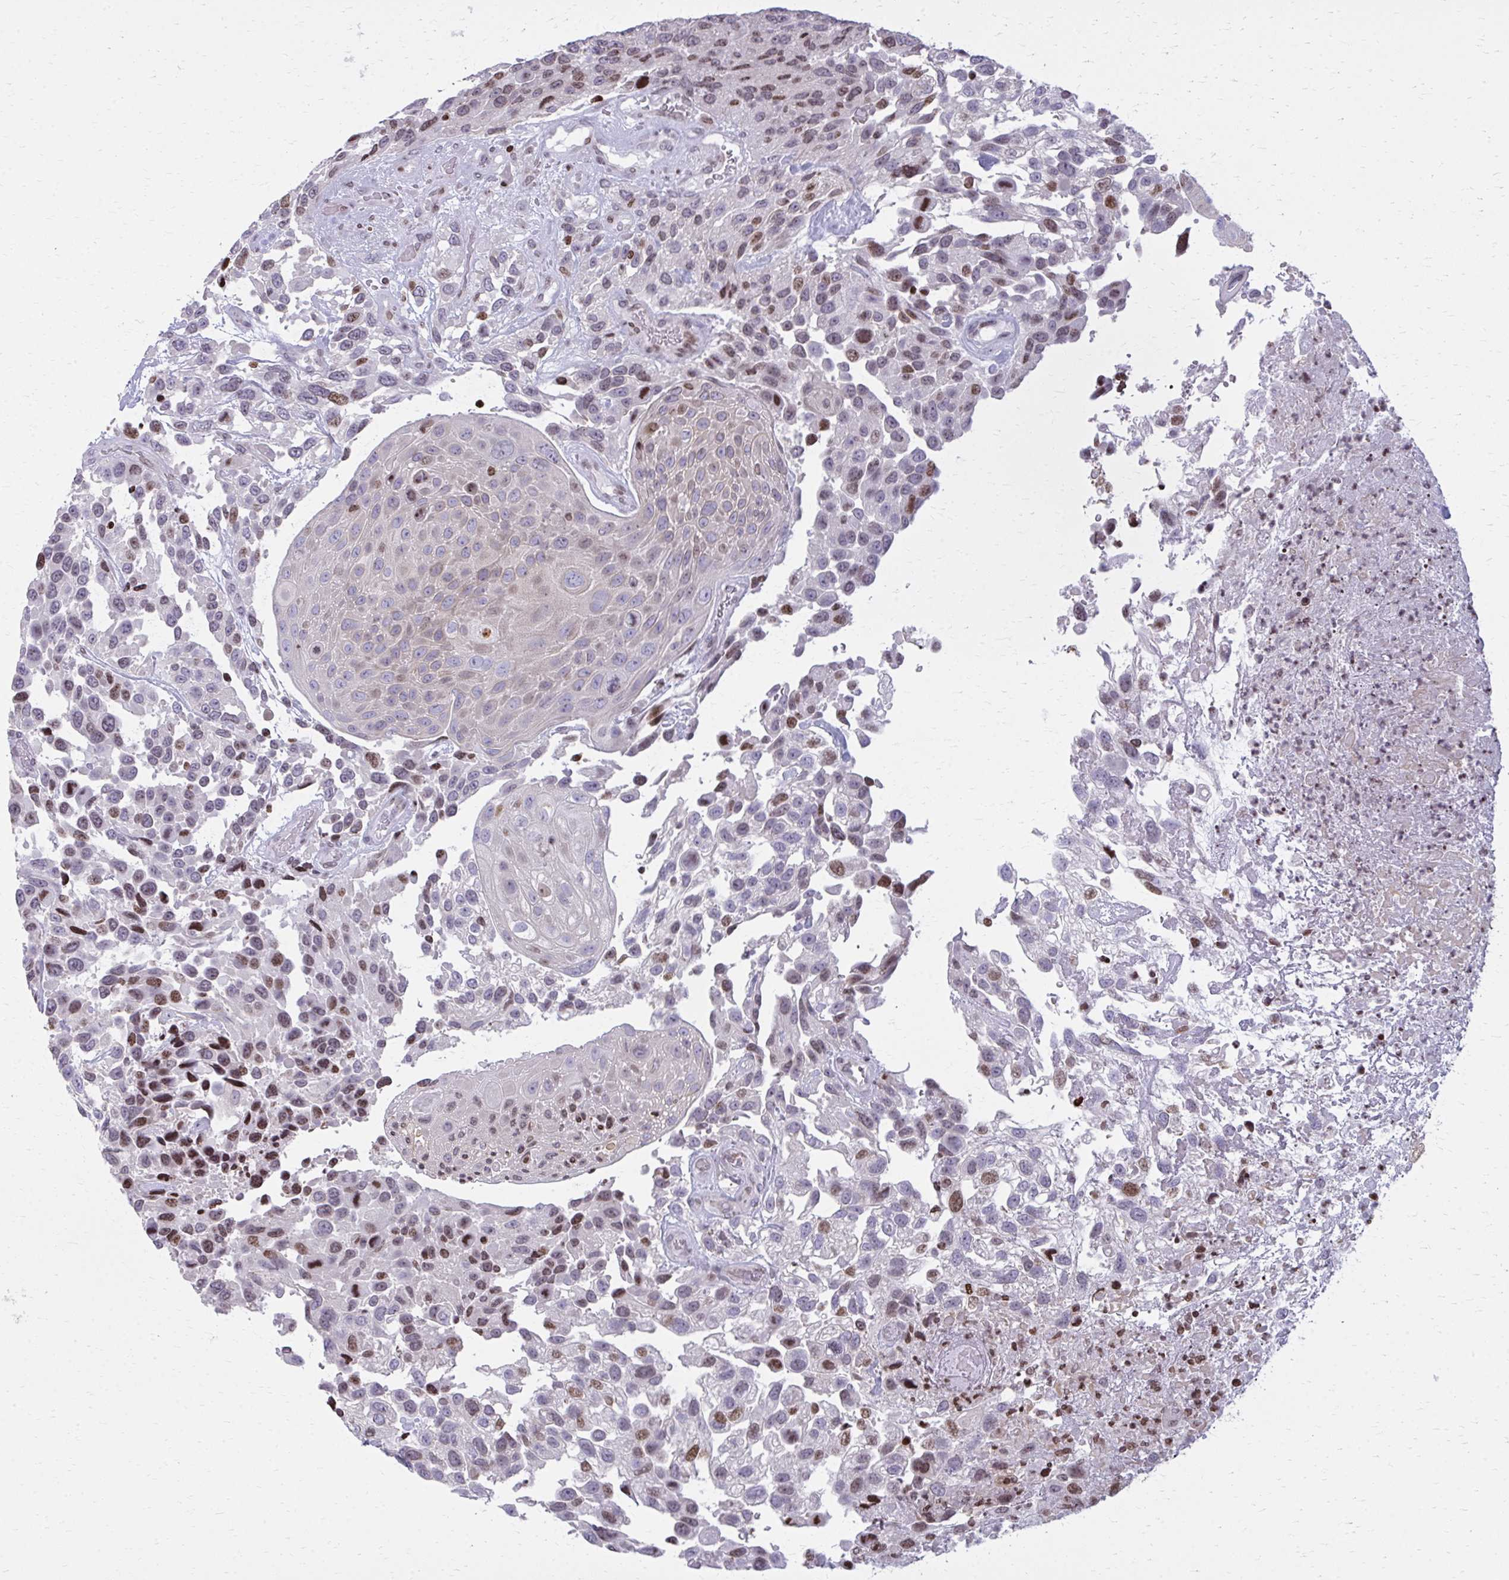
{"staining": {"intensity": "moderate", "quantity": "25%-75%", "location": "nuclear"}, "tissue": "urothelial cancer", "cell_type": "Tumor cells", "image_type": "cancer", "snomed": [{"axis": "morphology", "description": "Urothelial carcinoma, High grade"}, {"axis": "topography", "description": "Urinary bladder"}], "caption": "Tumor cells reveal moderate nuclear positivity in approximately 25%-75% of cells in urothelial carcinoma (high-grade).", "gene": "AP5M1", "patient": {"sex": "female", "age": 70}}